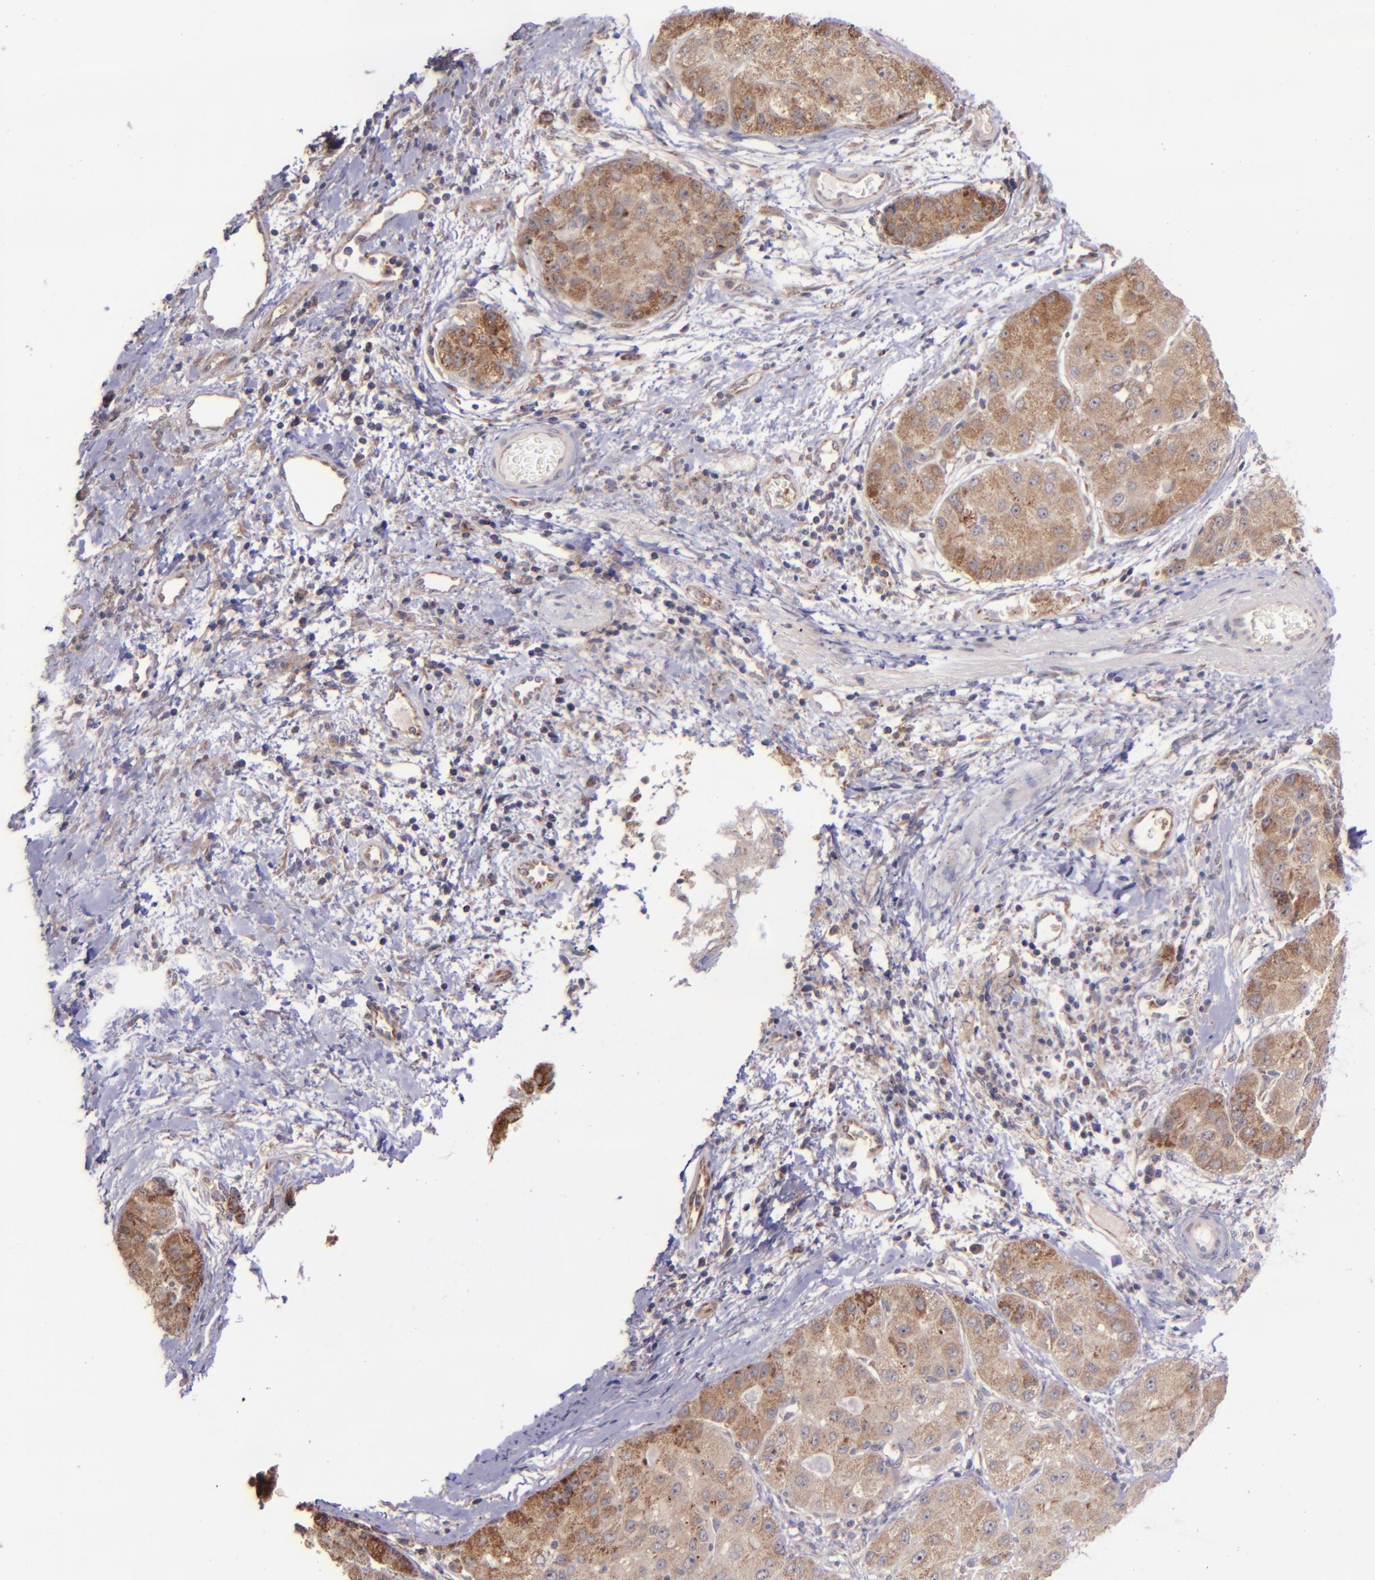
{"staining": {"intensity": "moderate", "quantity": ">75%", "location": "cytoplasmic/membranous"}, "tissue": "liver cancer", "cell_type": "Tumor cells", "image_type": "cancer", "snomed": [{"axis": "morphology", "description": "Carcinoma, Hepatocellular, NOS"}, {"axis": "topography", "description": "Liver"}], "caption": "IHC image of human hepatocellular carcinoma (liver) stained for a protein (brown), which exhibits medium levels of moderate cytoplasmic/membranous positivity in about >75% of tumor cells.", "gene": "SHC1", "patient": {"sex": "male", "age": 80}}